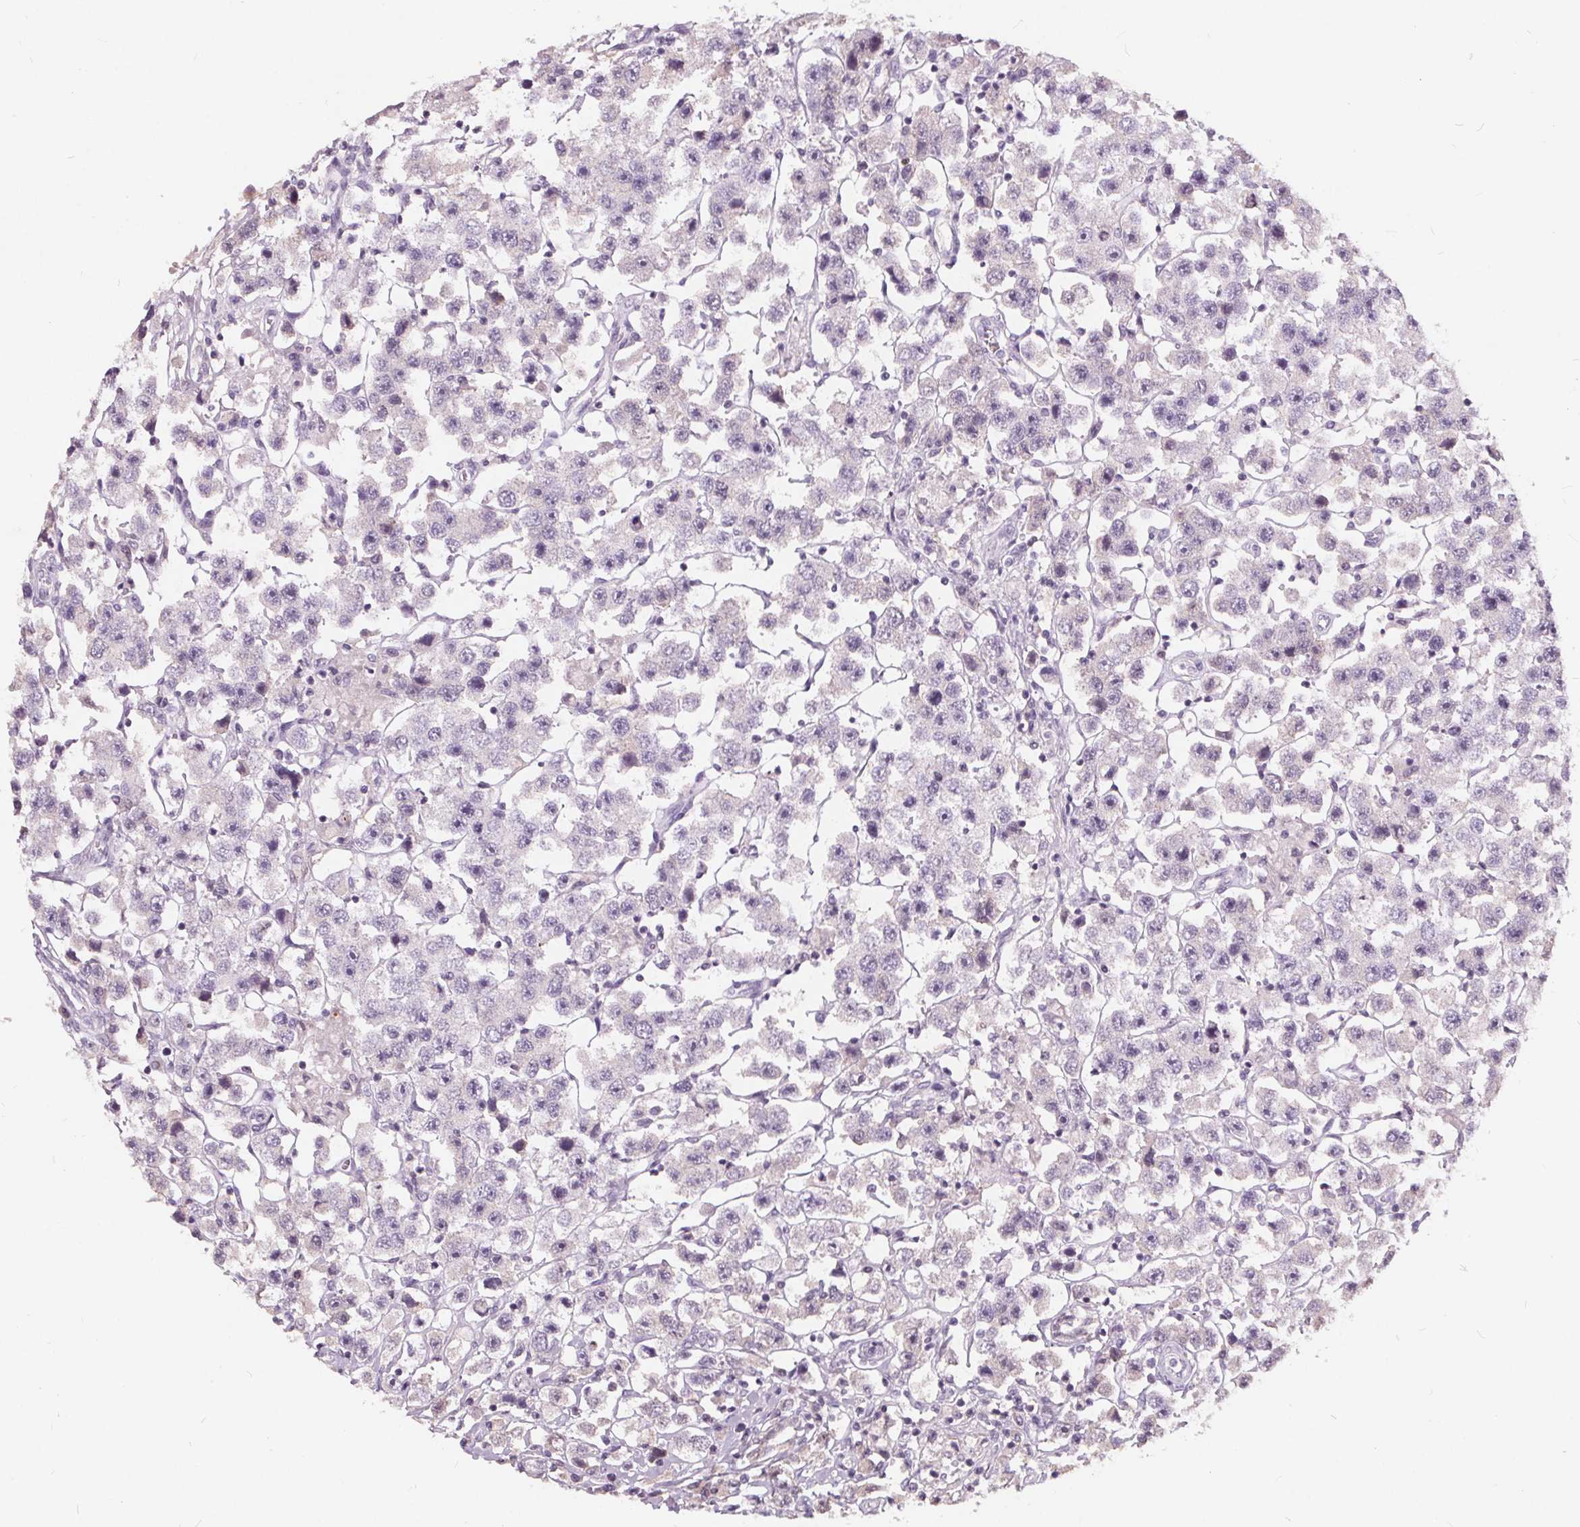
{"staining": {"intensity": "negative", "quantity": "none", "location": "none"}, "tissue": "testis cancer", "cell_type": "Tumor cells", "image_type": "cancer", "snomed": [{"axis": "morphology", "description": "Seminoma, NOS"}, {"axis": "topography", "description": "Testis"}], "caption": "Human testis cancer stained for a protein using IHC reveals no positivity in tumor cells.", "gene": "PLA2G2E", "patient": {"sex": "male", "age": 45}}